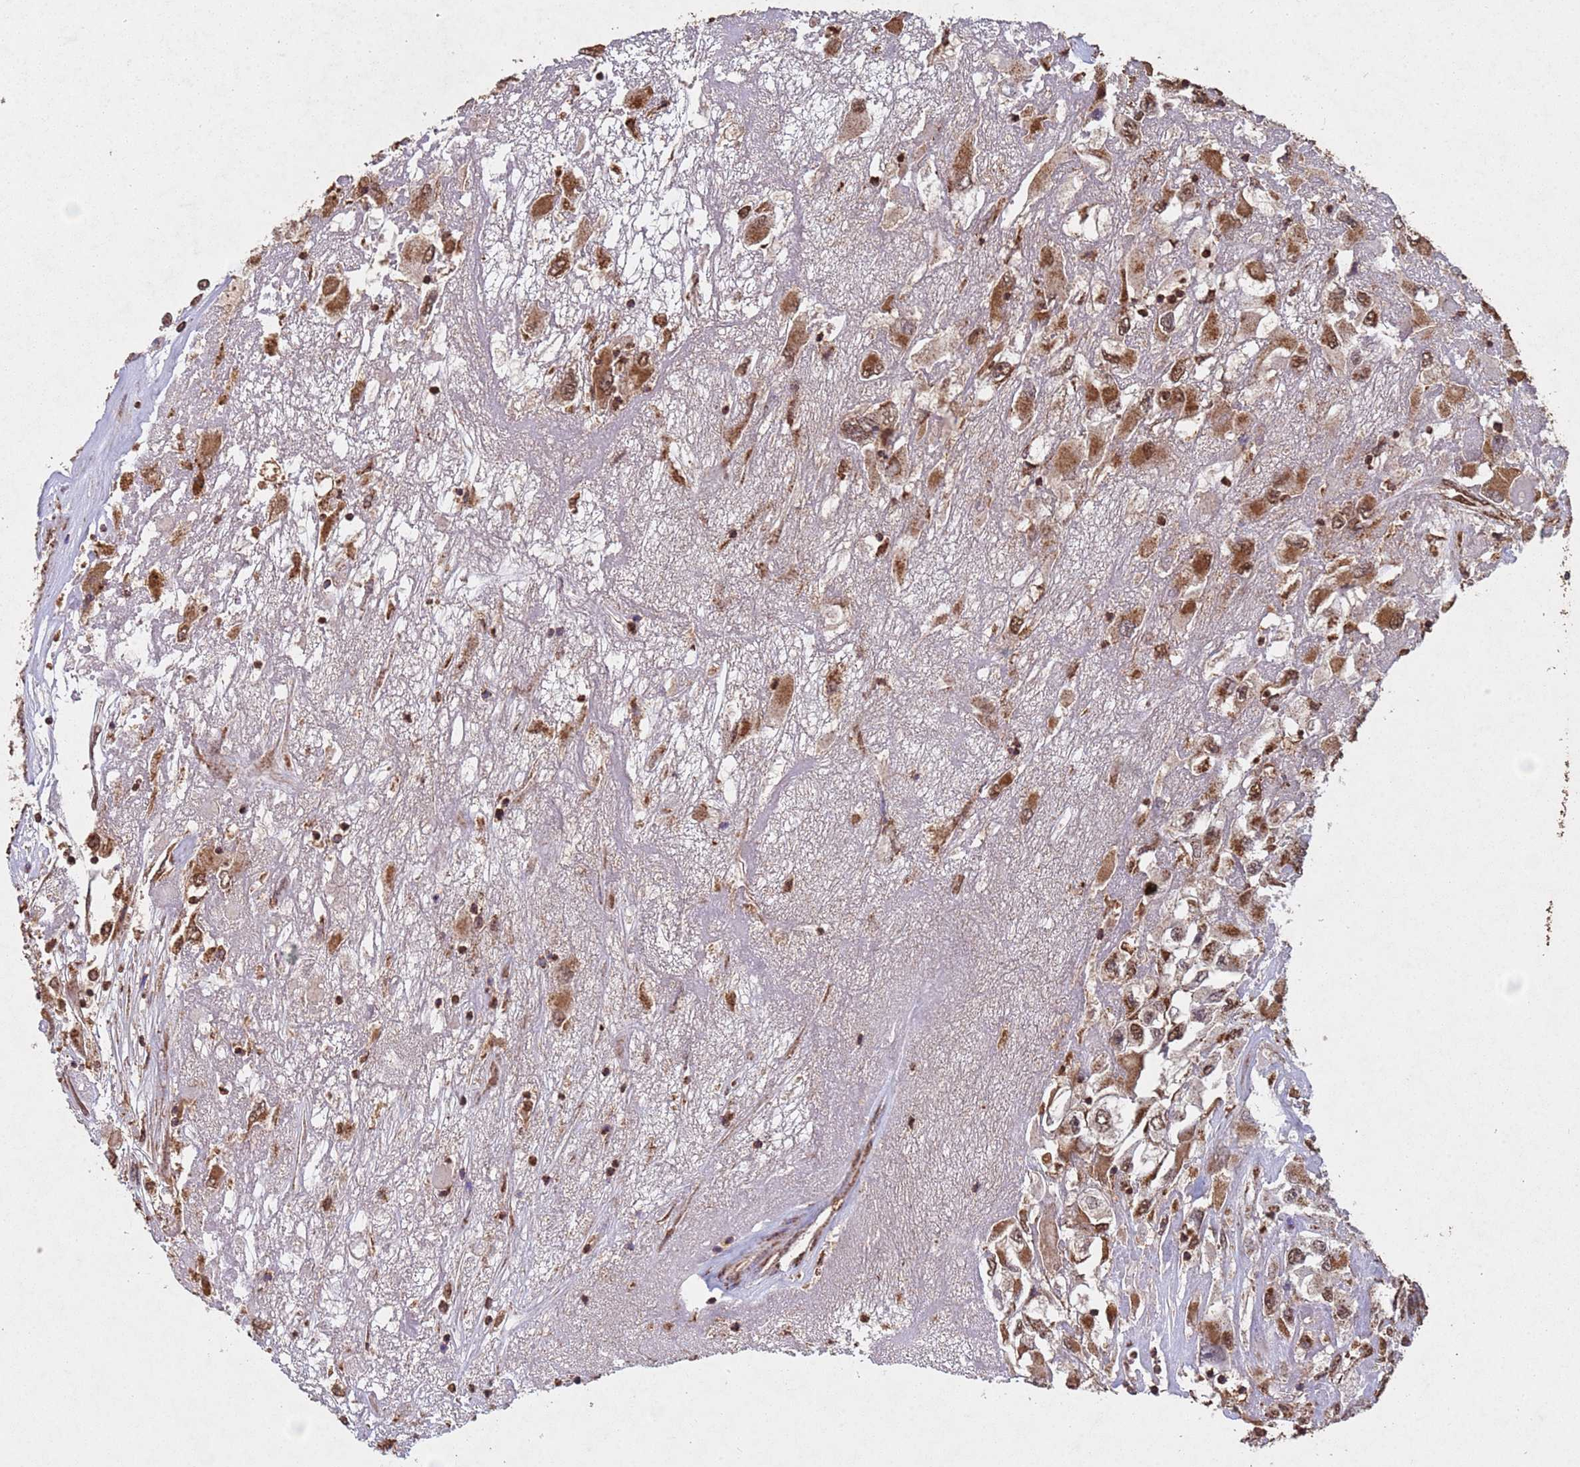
{"staining": {"intensity": "moderate", "quantity": ">75%", "location": "cytoplasmic/membranous,nuclear"}, "tissue": "renal cancer", "cell_type": "Tumor cells", "image_type": "cancer", "snomed": [{"axis": "morphology", "description": "Adenocarcinoma, NOS"}, {"axis": "topography", "description": "Kidney"}], "caption": "Adenocarcinoma (renal) tissue reveals moderate cytoplasmic/membranous and nuclear positivity in approximately >75% of tumor cells", "gene": "HDAC10", "patient": {"sex": "female", "age": 52}}